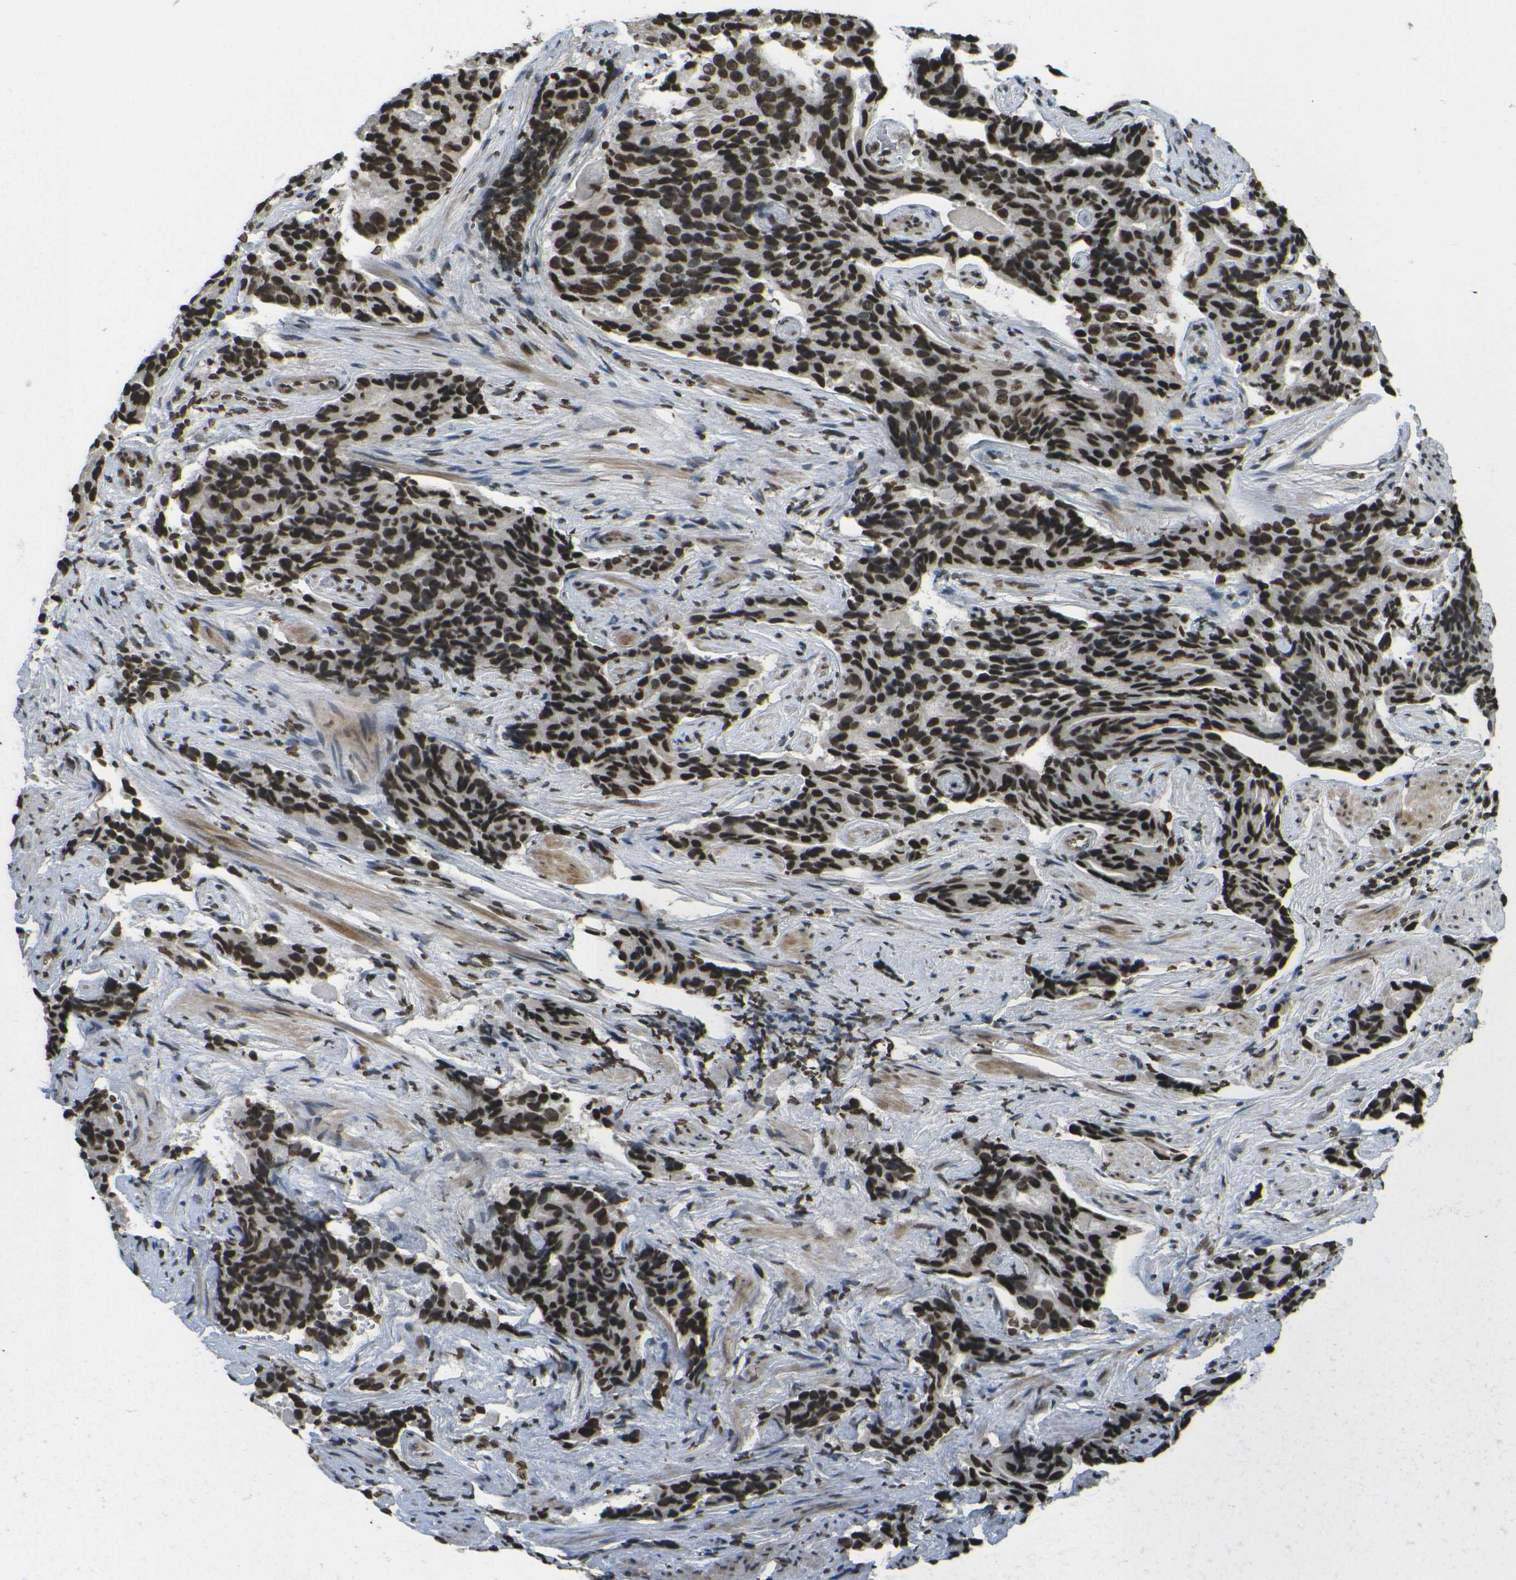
{"staining": {"intensity": "strong", "quantity": ">75%", "location": "nuclear"}, "tissue": "prostate cancer", "cell_type": "Tumor cells", "image_type": "cancer", "snomed": [{"axis": "morphology", "description": "Adenocarcinoma, High grade"}, {"axis": "topography", "description": "Prostate"}], "caption": "A high amount of strong nuclear positivity is appreciated in approximately >75% of tumor cells in prostate high-grade adenocarcinoma tissue. Nuclei are stained in blue.", "gene": "H4C16", "patient": {"sex": "male", "age": 58}}